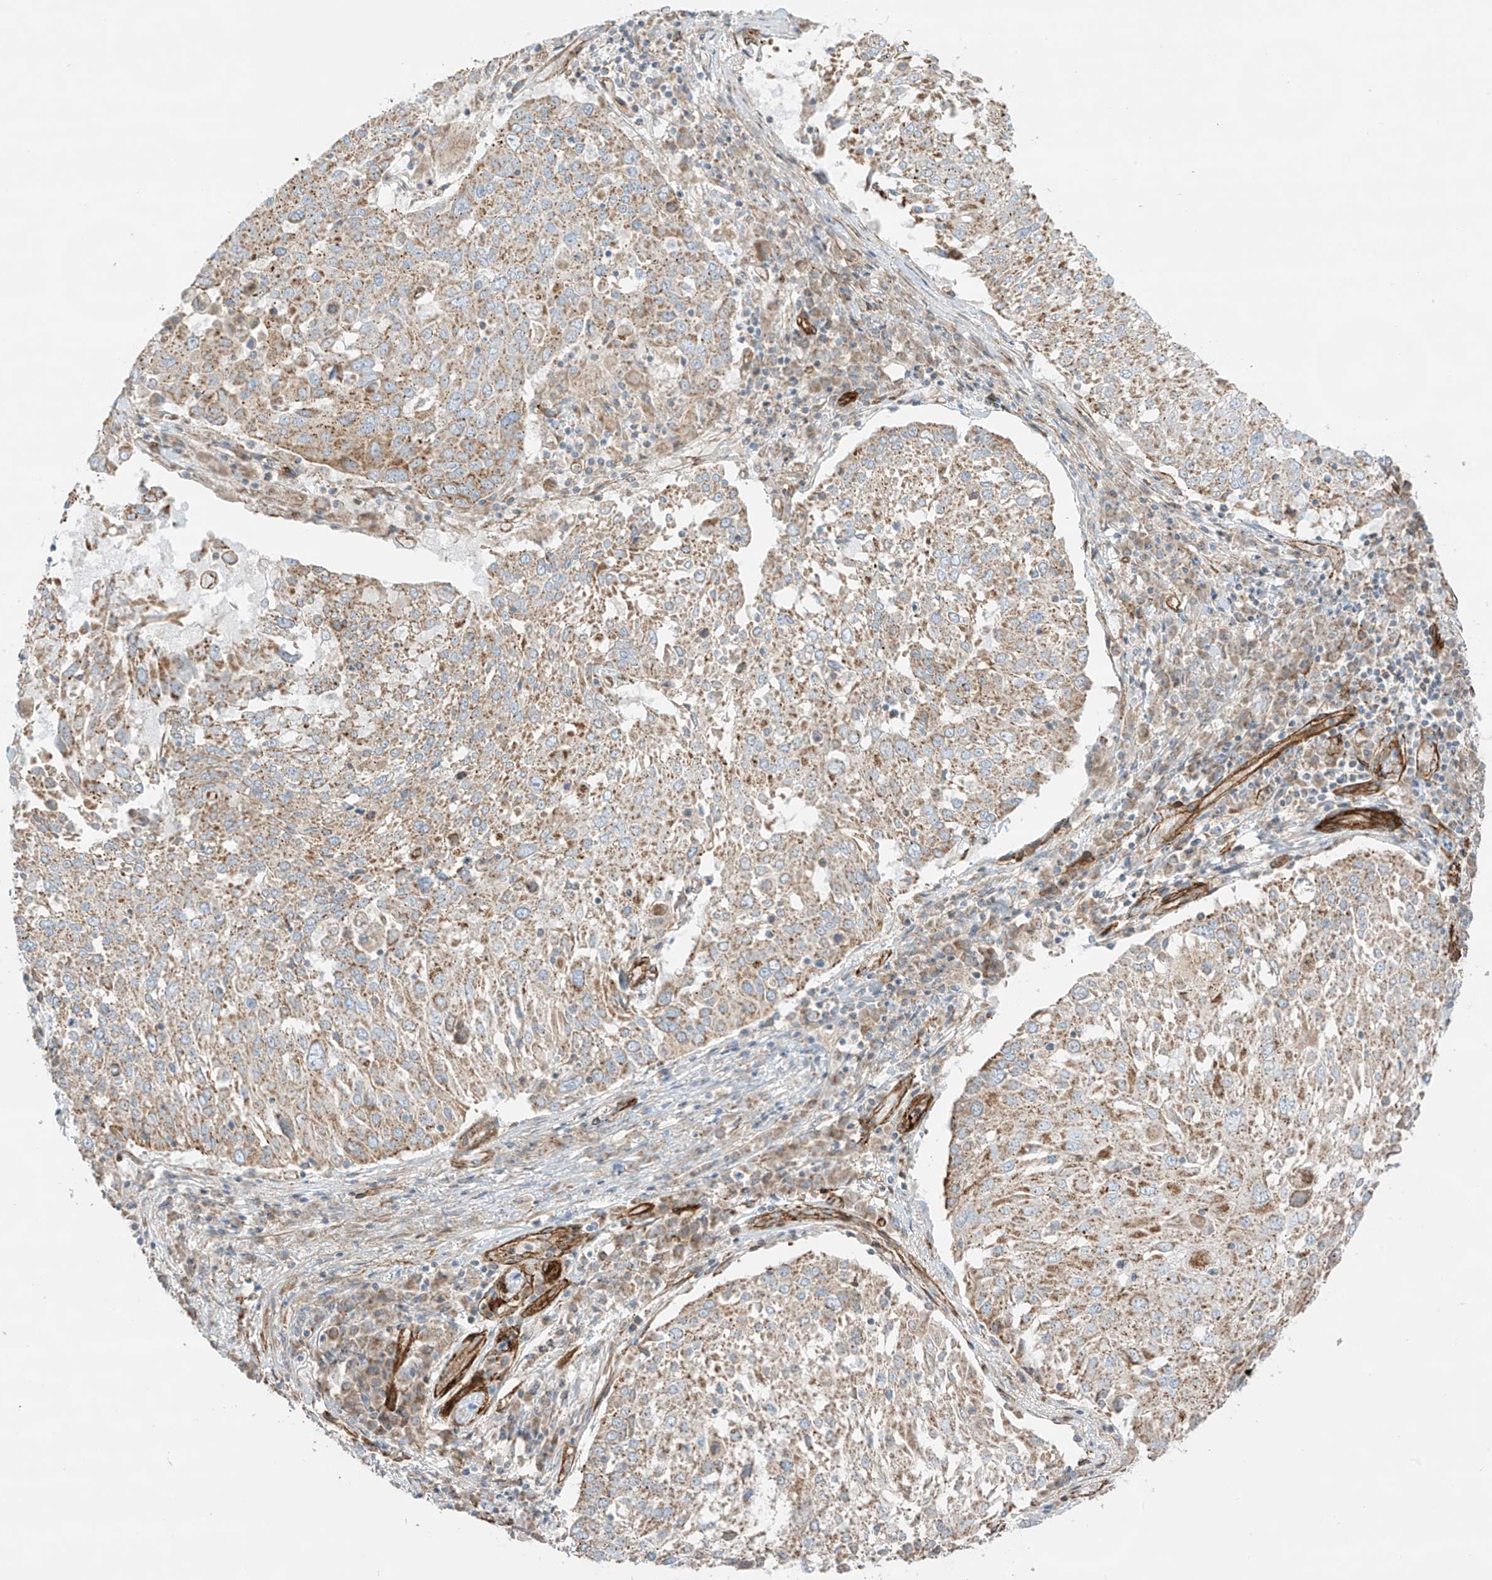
{"staining": {"intensity": "moderate", "quantity": ">75%", "location": "cytoplasmic/membranous"}, "tissue": "lung cancer", "cell_type": "Tumor cells", "image_type": "cancer", "snomed": [{"axis": "morphology", "description": "Squamous cell carcinoma, NOS"}, {"axis": "topography", "description": "Lung"}], "caption": "A photomicrograph showing moderate cytoplasmic/membranous positivity in approximately >75% of tumor cells in lung squamous cell carcinoma, as visualized by brown immunohistochemical staining.", "gene": "ABCB7", "patient": {"sex": "male", "age": 65}}